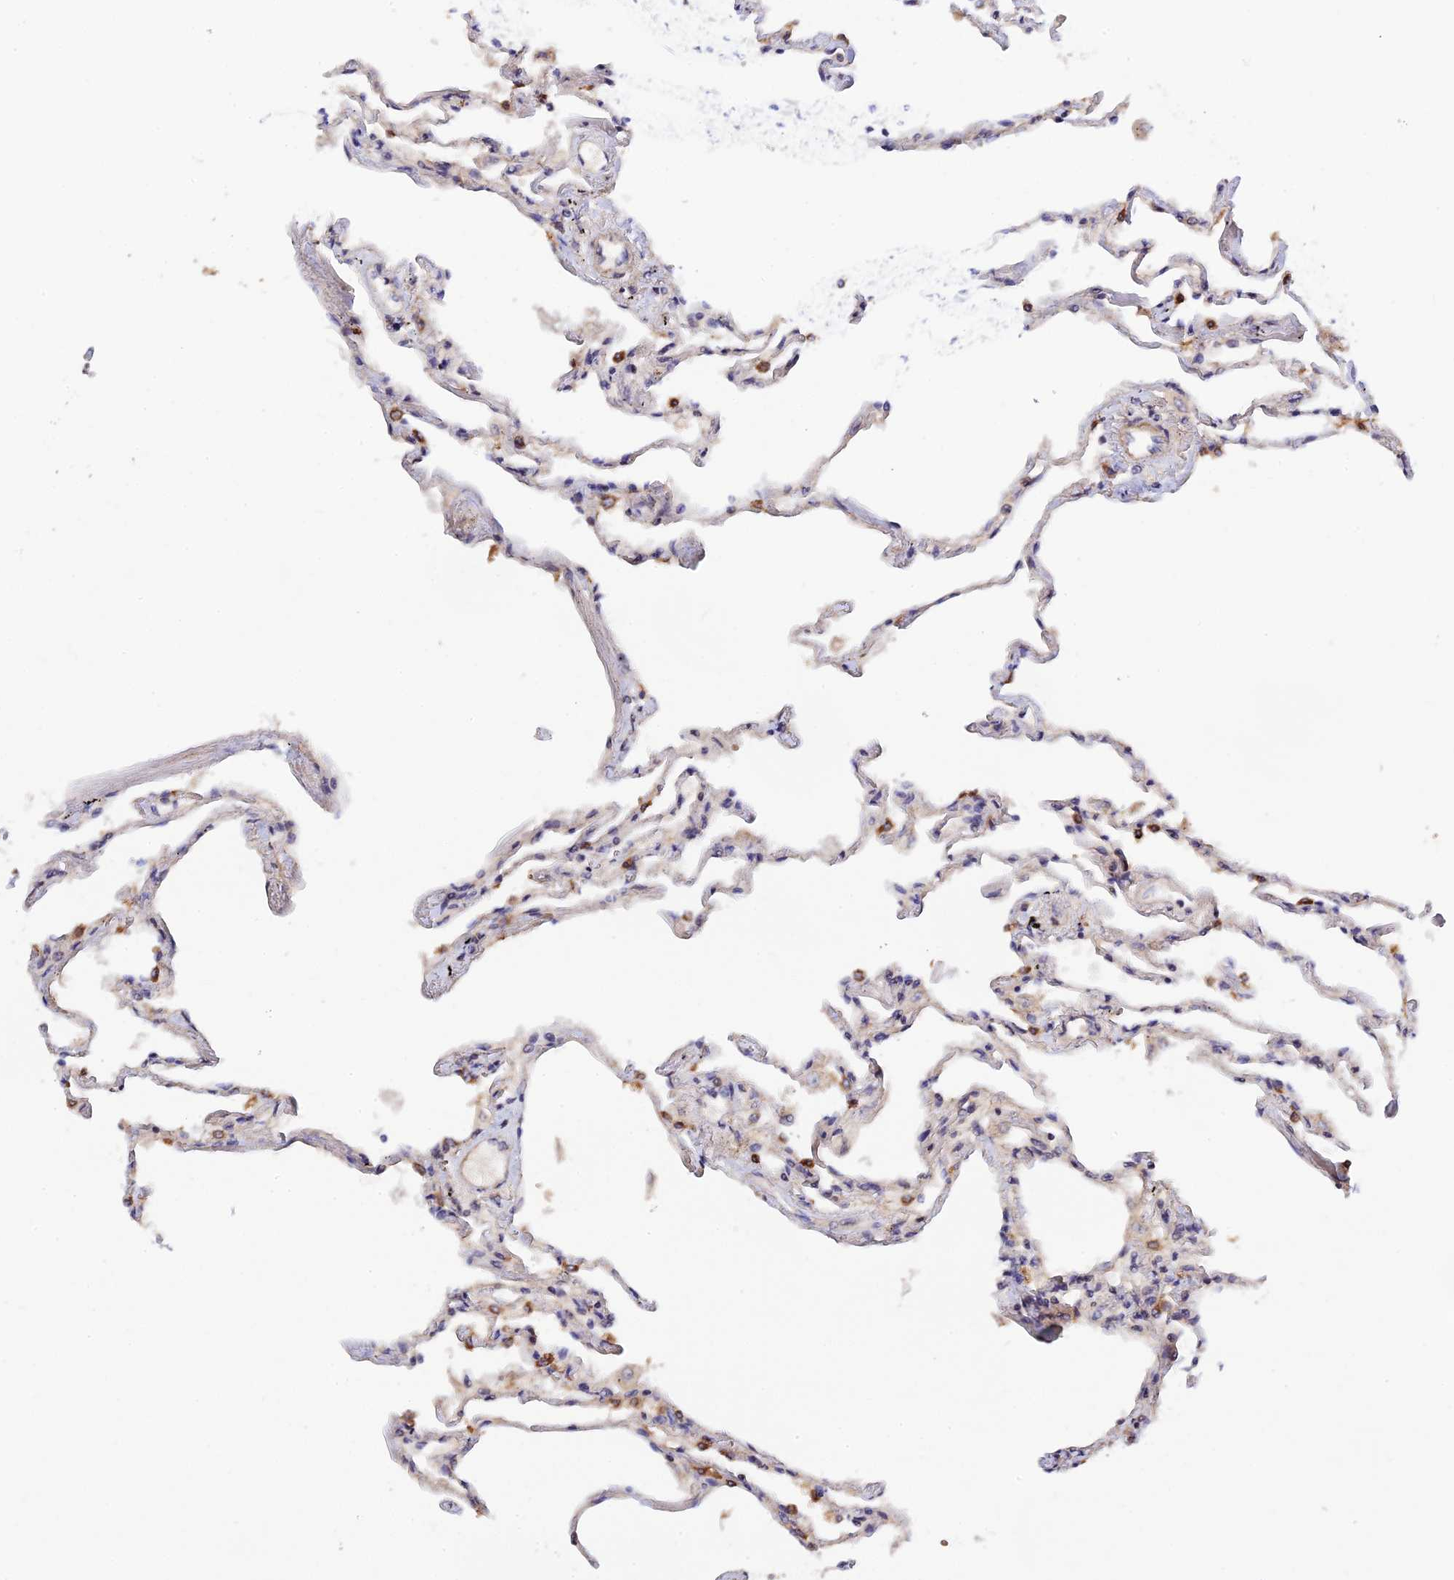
{"staining": {"intensity": "moderate", "quantity": "<25%", "location": "cytoplasmic/membranous"}, "tissue": "lung", "cell_type": "Alveolar cells", "image_type": "normal", "snomed": [{"axis": "morphology", "description": "Normal tissue, NOS"}, {"axis": "topography", "description": "Lung"}], "caption": "Immunohistochemical staining of normal human lung exhibits low levels of moderate cytoplasmic/membranous expression in about <25% of alveolar cells.", "gene": "CWH43", "patient": {"sex": "female", "age": 67}}